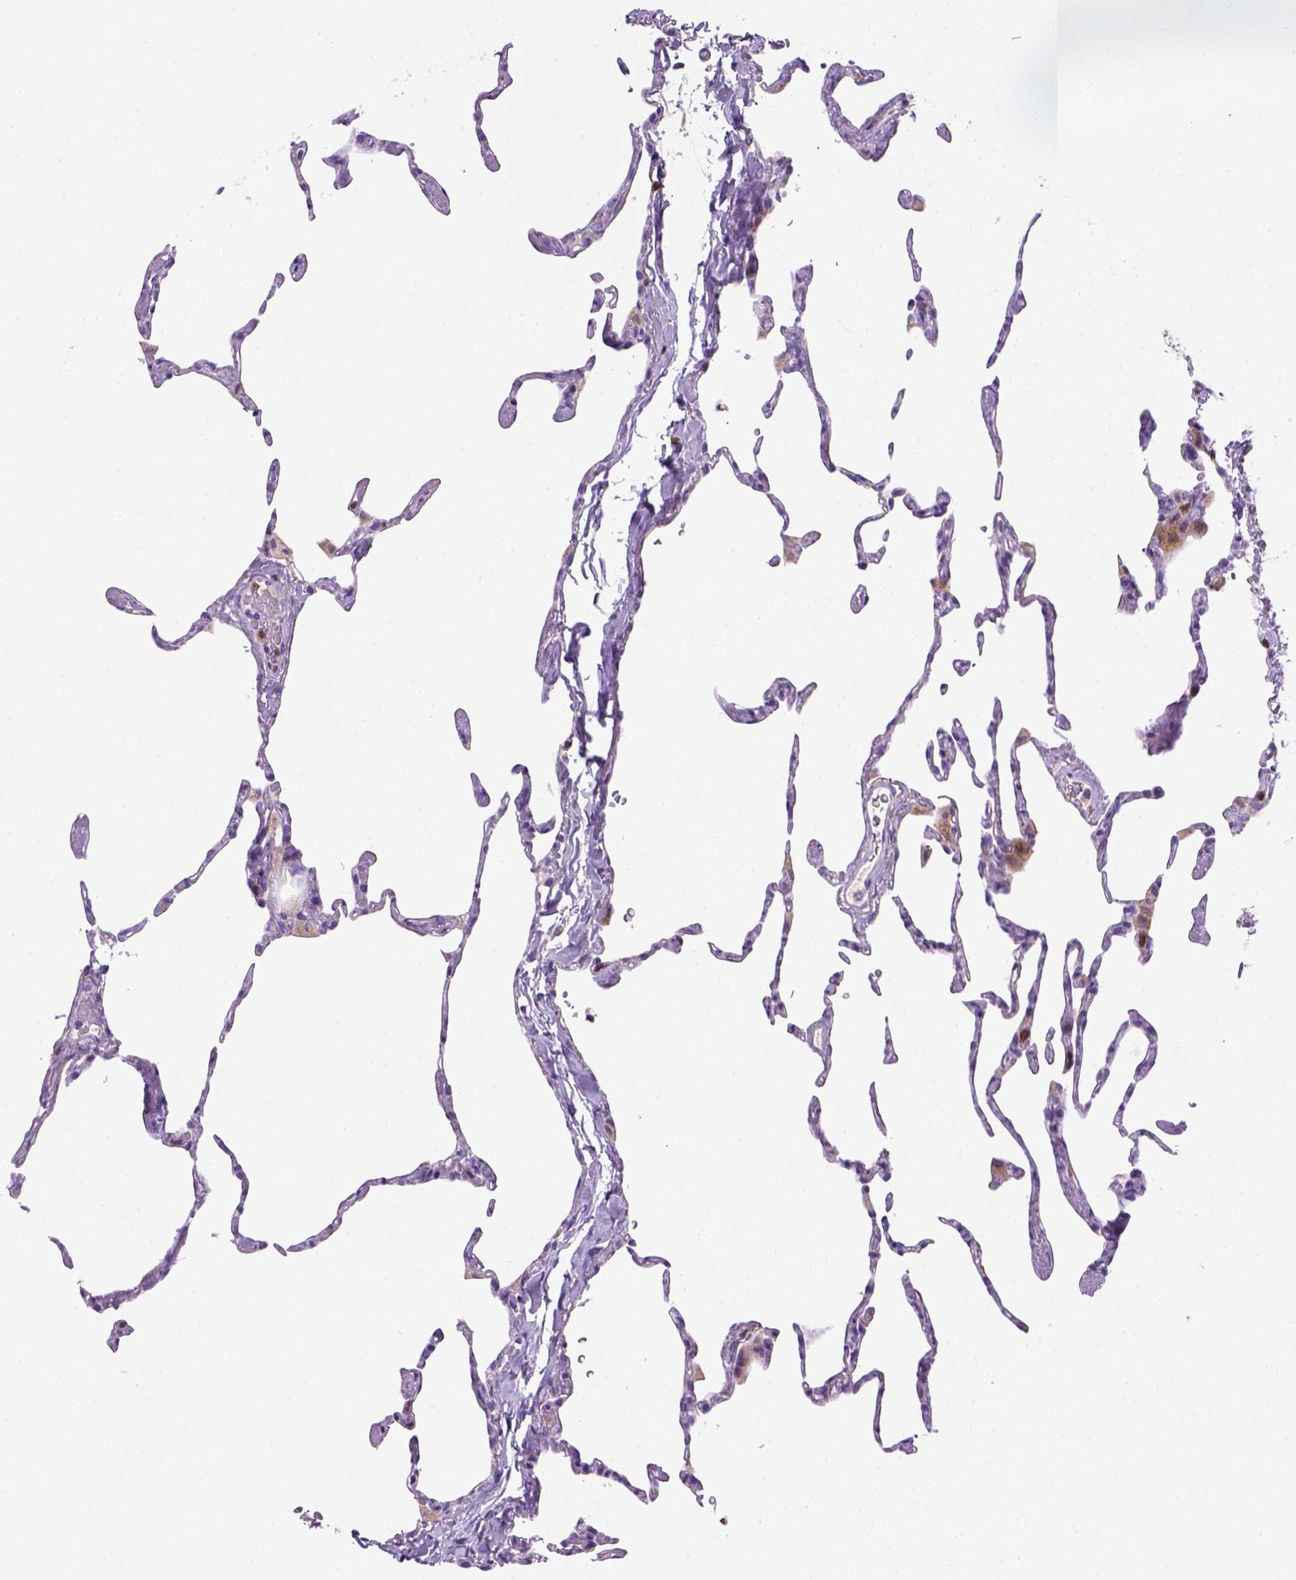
{"staining": {"intensity": "negative", "quantity": "none", "location": "none"}, "tissue": "lung", "cell_type": "Alveolar cells", "image_type": "normal", "snomed": [{"axis": "morphology", "description": "Normal tissue, NOS"}, {"axis": "topography", "description": "Lung"}], "caption": "Alveolar cells show no significant protein positivity in benign lung.", "gene": "CD3E", "patient": {"sex": "male", "age": 65}}